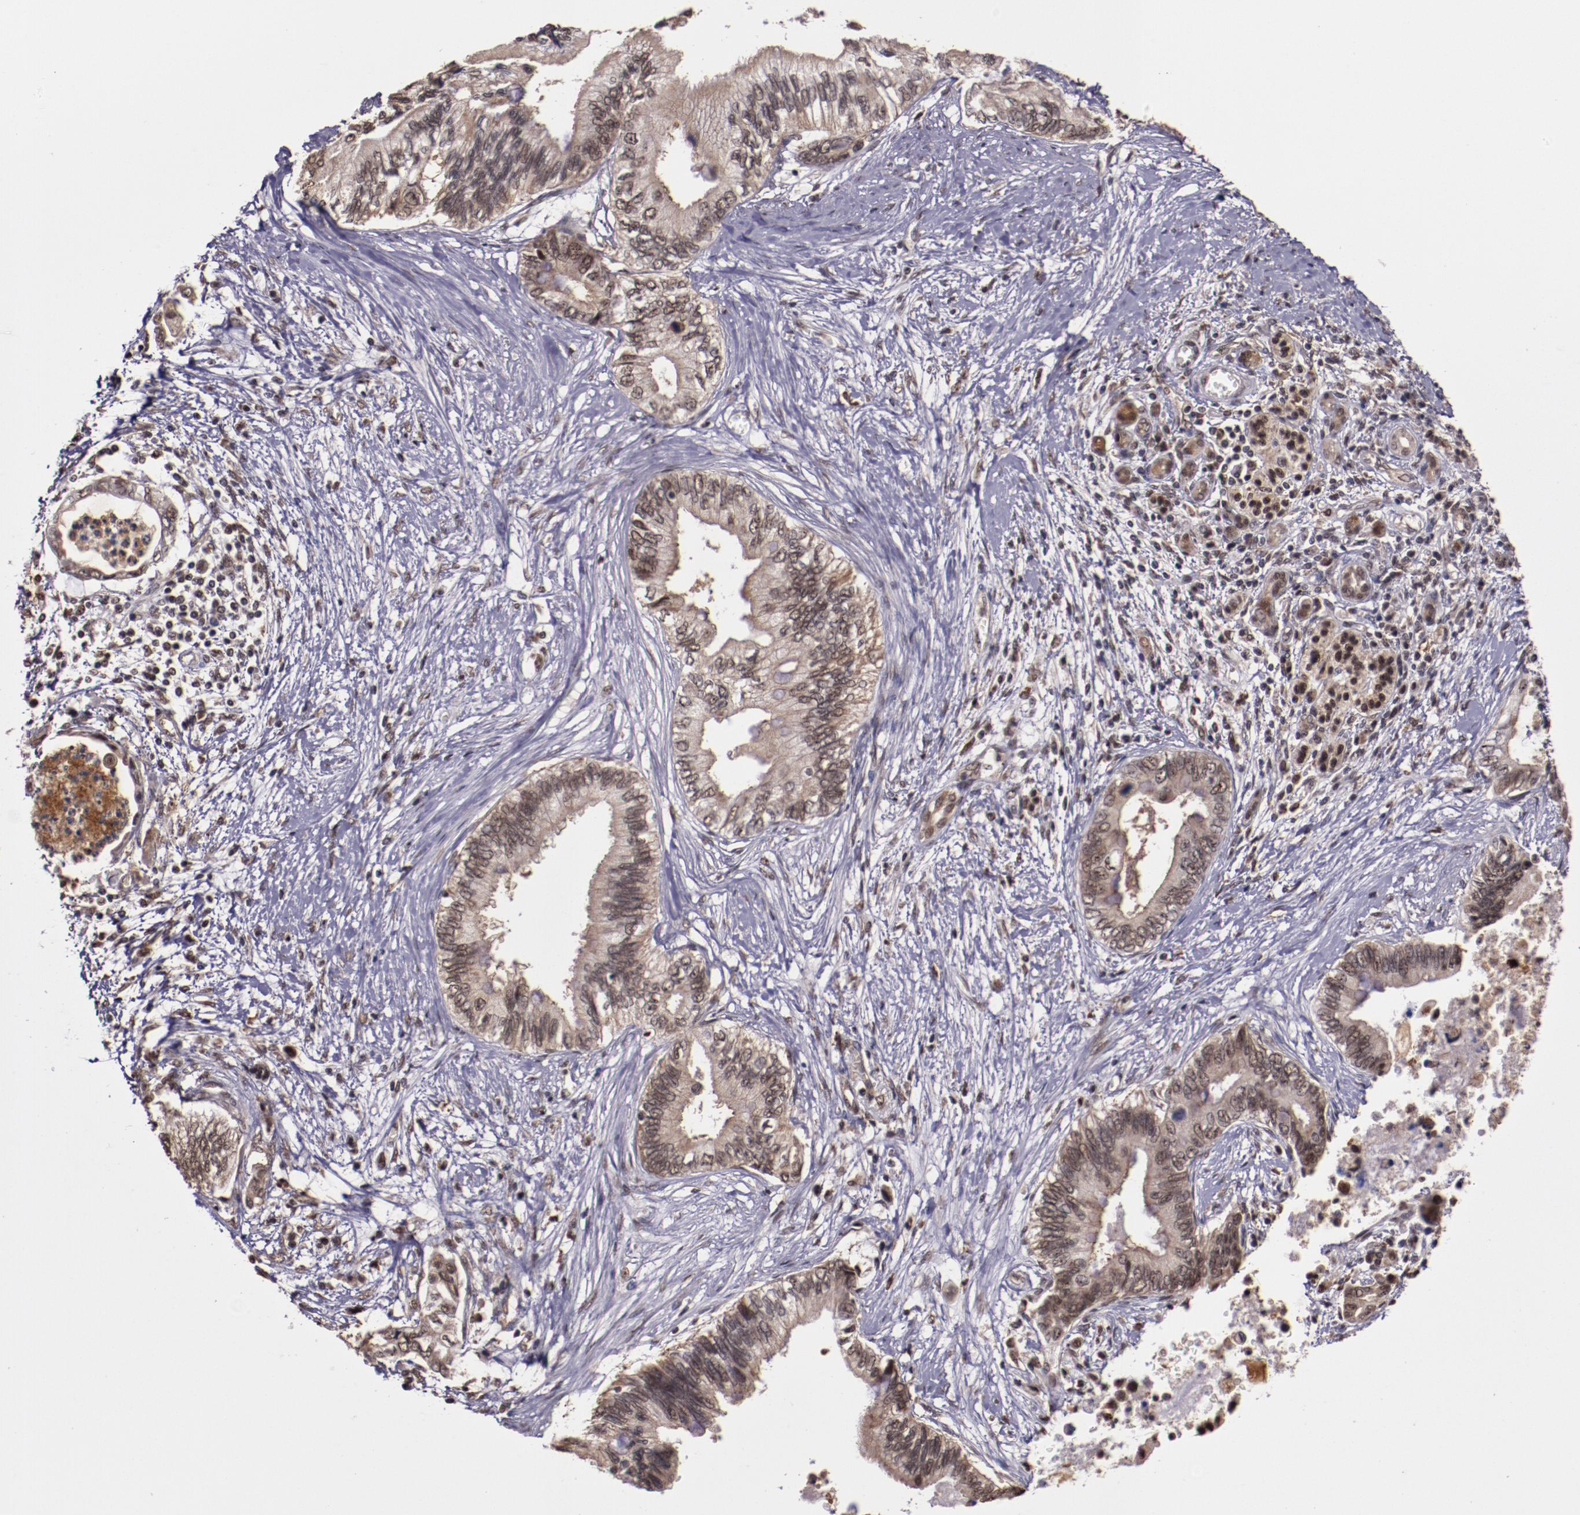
{"staining": {"intensity": "weak", "quantity": ">75%", "location": "cytoplasmic/membranous,nuclear"}, "tissue": "pancreatic cancer", "cell_type": "Tumor cells", "image_type": "cancer", "snomed": [{"axis": "morphology", "description": "Adenocarcinoma, NOS"}, {"axis": "topography", "description": "Pancreas"}], "caption": "Tumor cells demonstrate low levels of weak cytoplasmic/membranous and nuclear staining in about >75% of cells in pancreatic cancer.", "gene": "CECR2", "patient": {"sex": "female", "age": 66}}